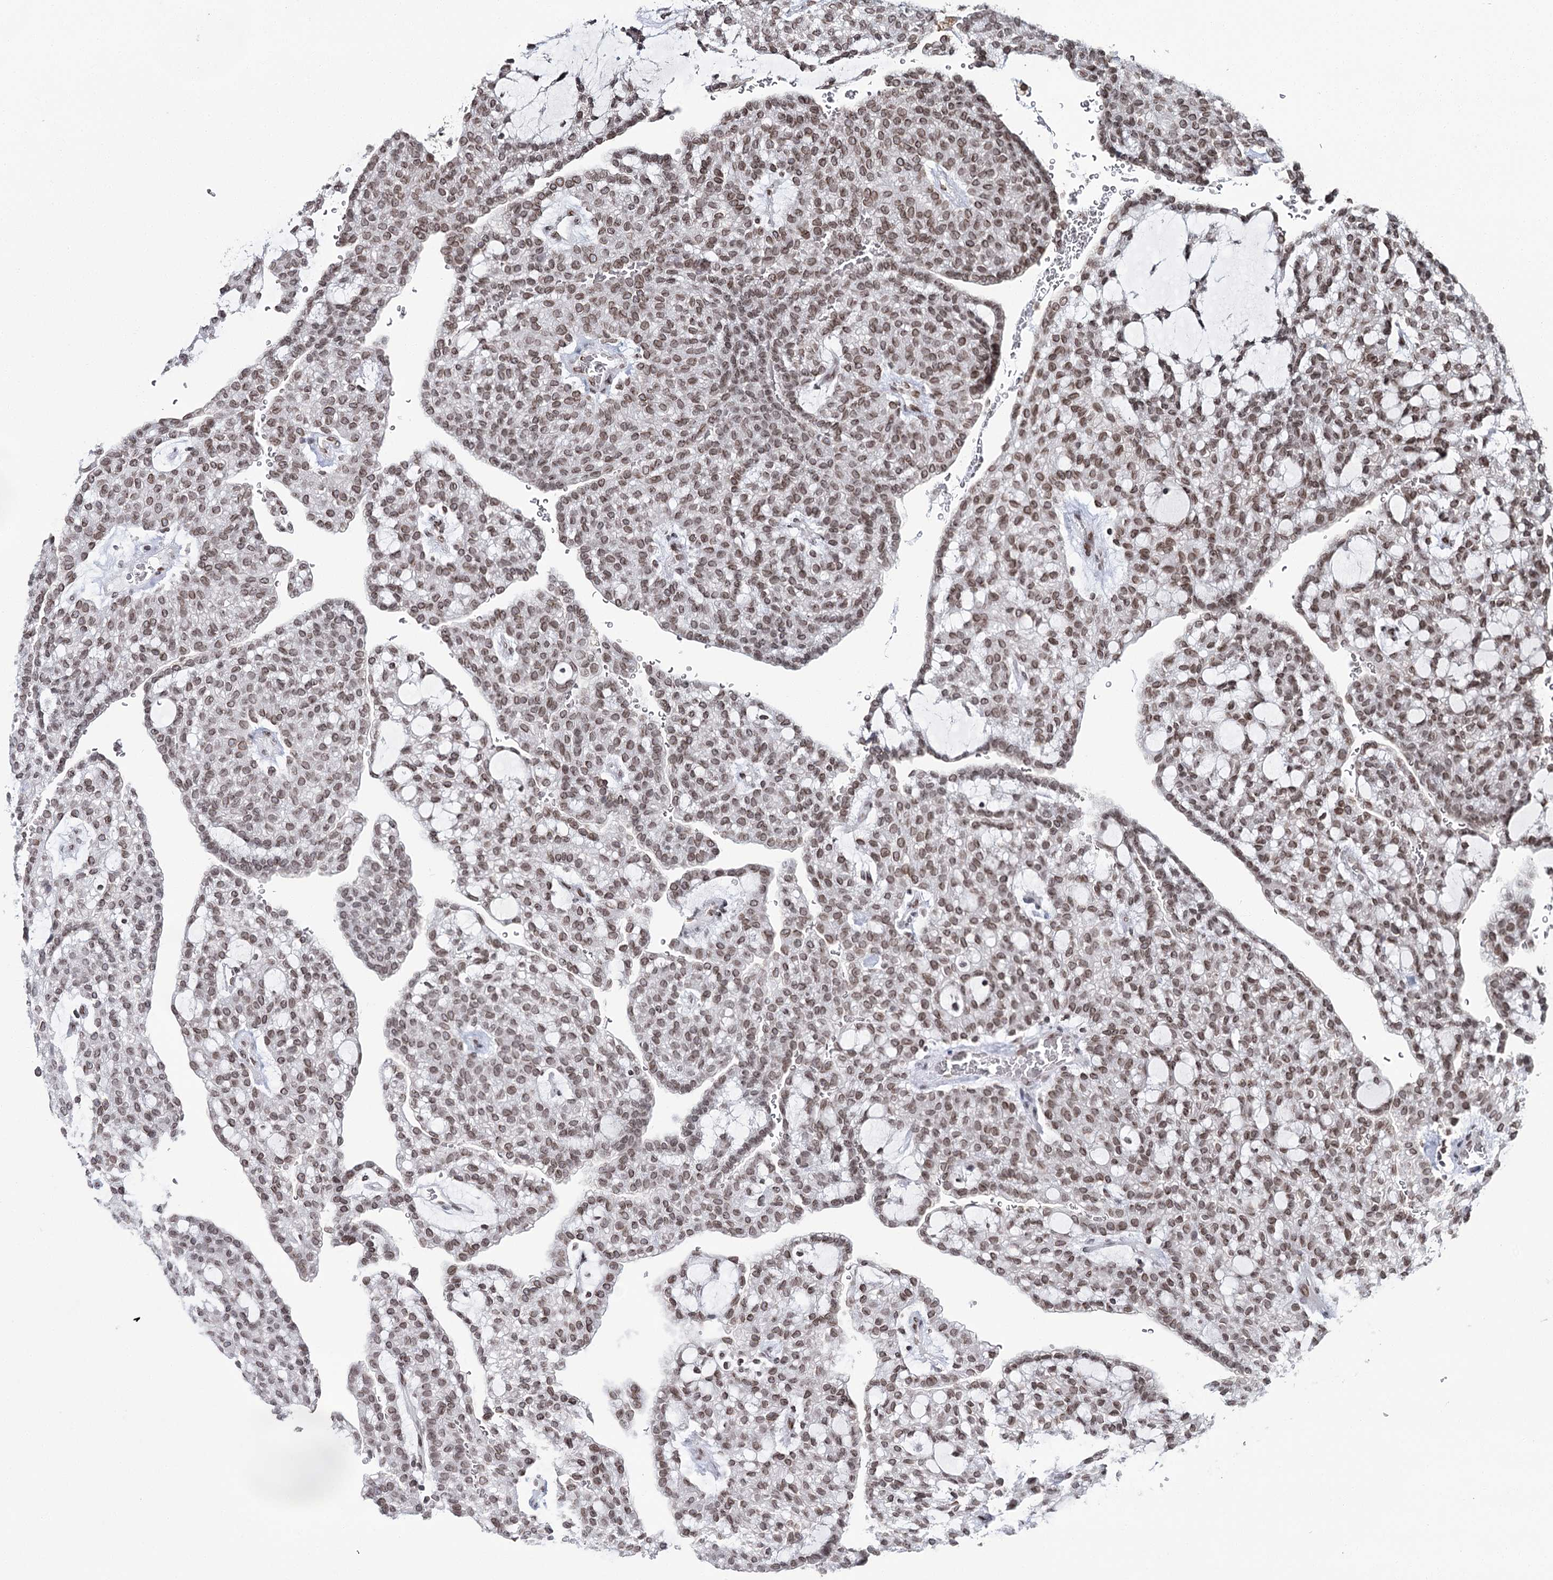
{"staining": {"intensity": "moderate", "quantity": ">75%", "location": "cytoplasmic/membranous,nuclear"}, "tissue": "renal cancer", "cell_type": "Tumor cells", "image_type": "cancer", "snomed": [{"axis": "morphology", "description": "Adenocarcinoma, NOS"}, {"axis": "topography", "description": "Kidney"}], "caption": "Renal cancer (adenocarcinoma) tissue reveals moderate cytoplasmic/membranous and nuclear positivity in approximately >75% of tumor cells, visualized by immunohistochemistry.", "gene": "KIAA0930", "patient": {"sex": "male", "age": 63}}